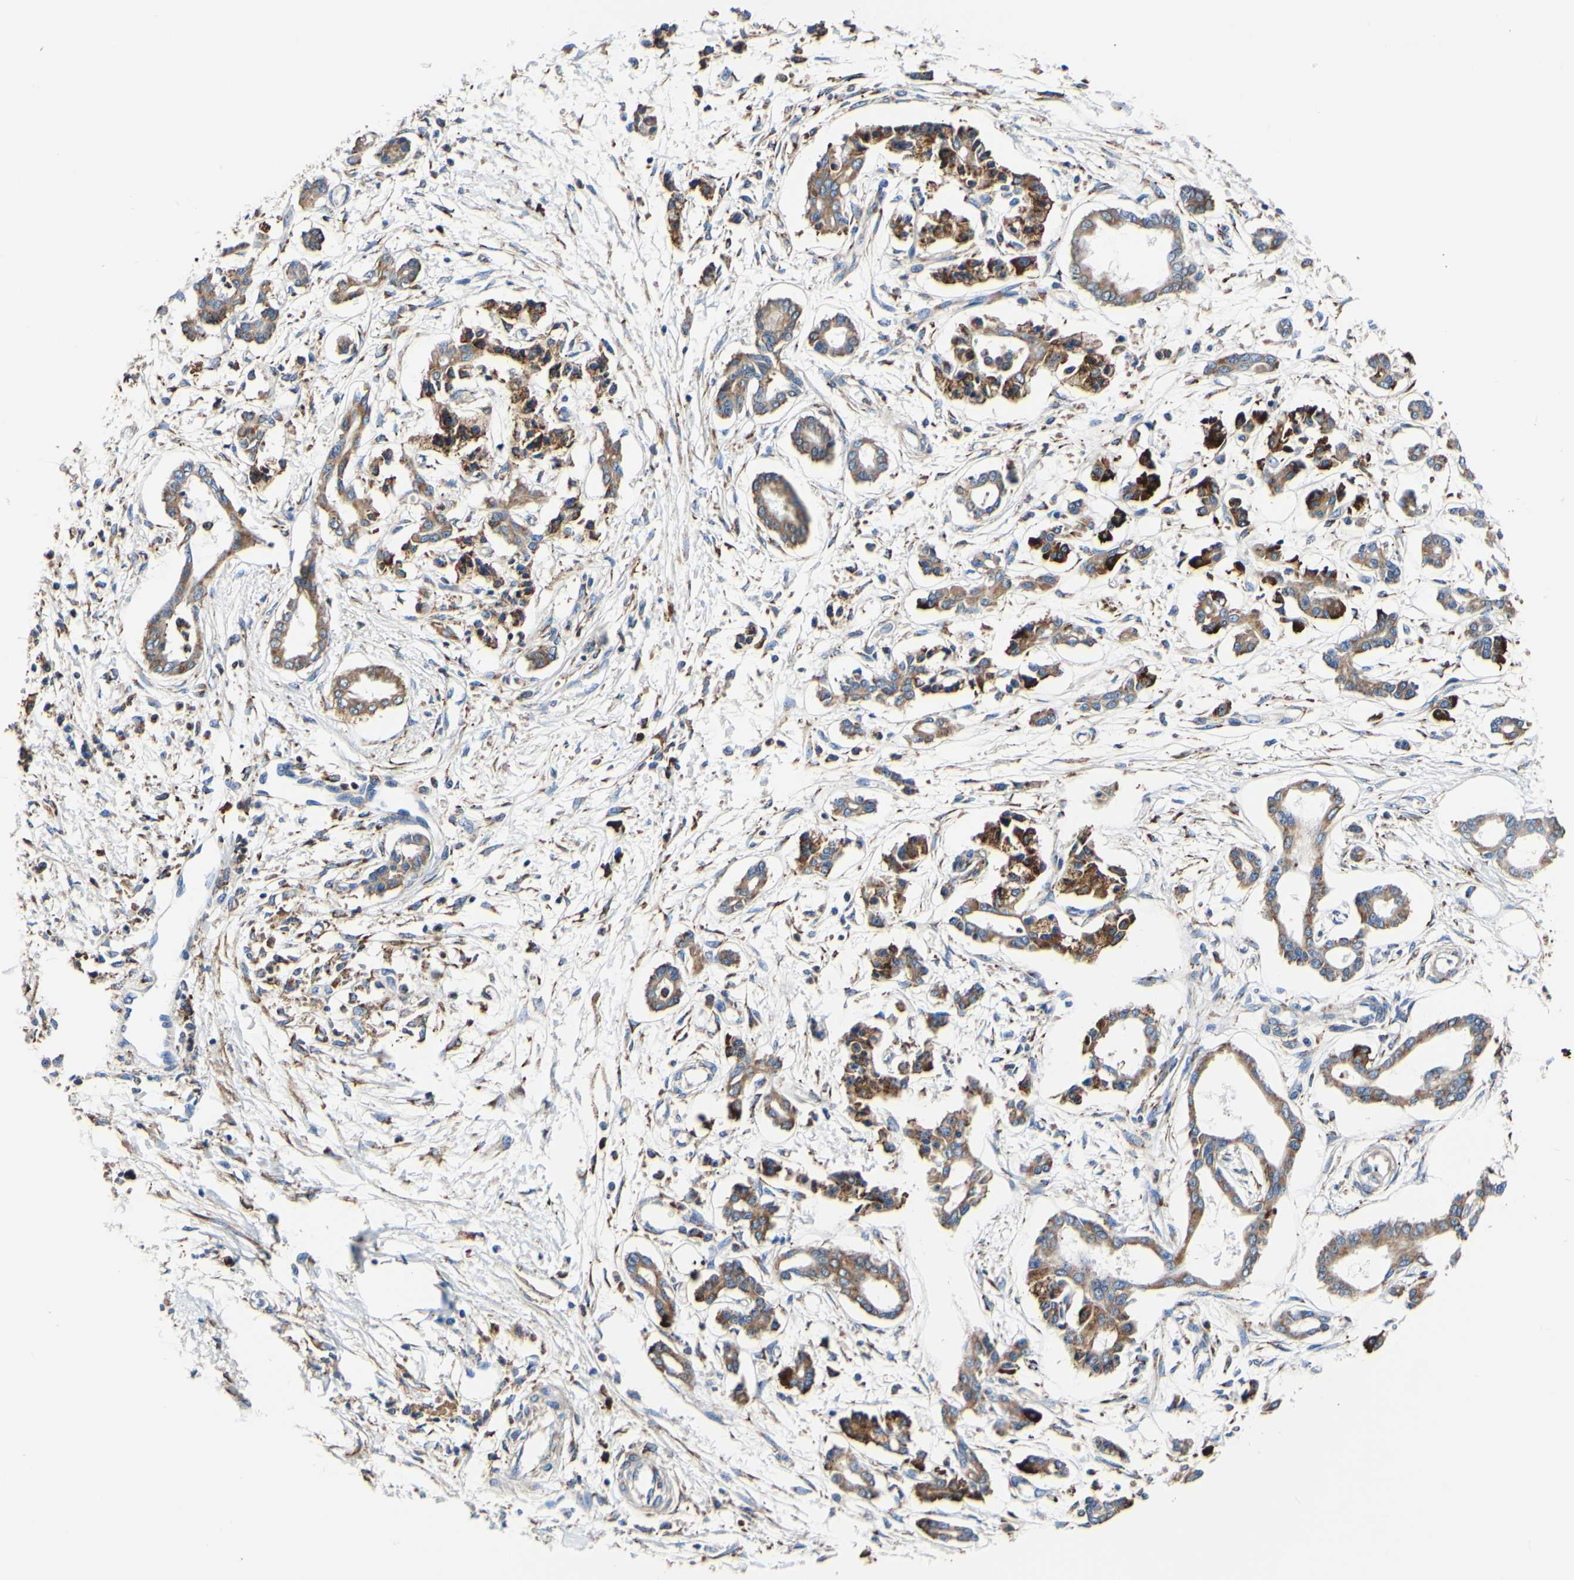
{"staining": {"intensity": "moderate", "quantity": ">75%", "location": "cytoplasmic/membranous"}, "tissue": "pancreatic cancer", "cell_type": "Tumor cells", "image_type": "cancer", "snomed": [{"axis": "morphology", "description": "Adenocarcinoma, NOS"}, {"axis": "topography", "description": "Pancreas"}], "caption": "The immunohistochemical stain highlights moderate cytoplasmic/membranous positivity in tumor cells of adenocarcinoma (pancreatic) tissue.", "gene": "P4HB", "patient": {"sex": "male", "age": 56}}